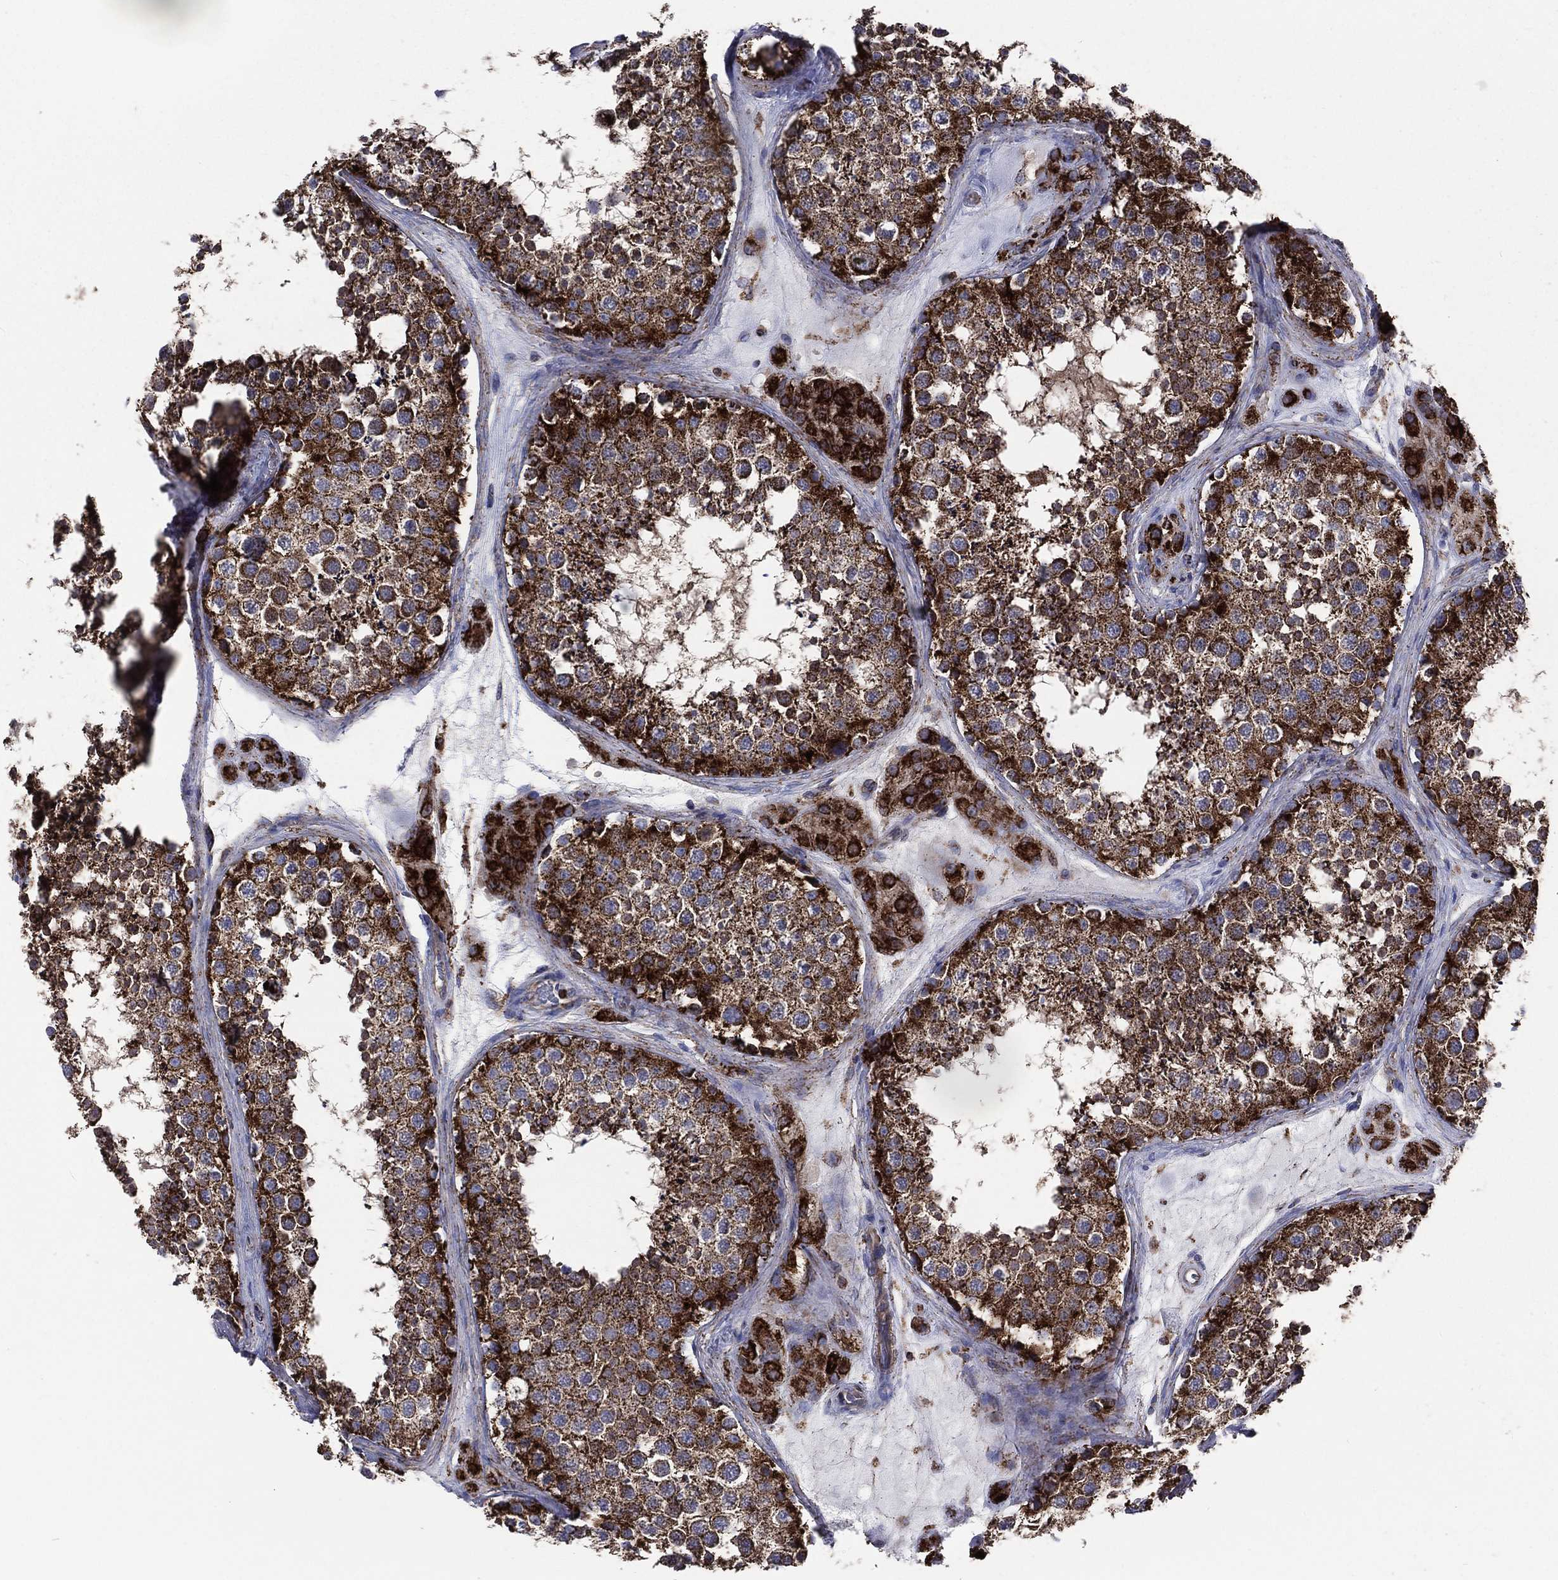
{"staining": {"intensity": "strong", "quantity": ">75%", "location": "cytoplasmic/membranous"}, "tissue": "testis", "cell_type": "Cells in seminiferous ducts", "image_type": "normal", "snomed": [{"axis": "morphology", "description": "Normal tissue, NOS"}, {"axis": "topography", "description": "Testis"}], "caption": "Testis stained with a brown dye exhibits strong cytoplasmic/membranous positive staining in approximately >75% of cells in seminiferous ducts.", "gene": "ANKRD37", "patient": {"sex": "male", "age": 41}}